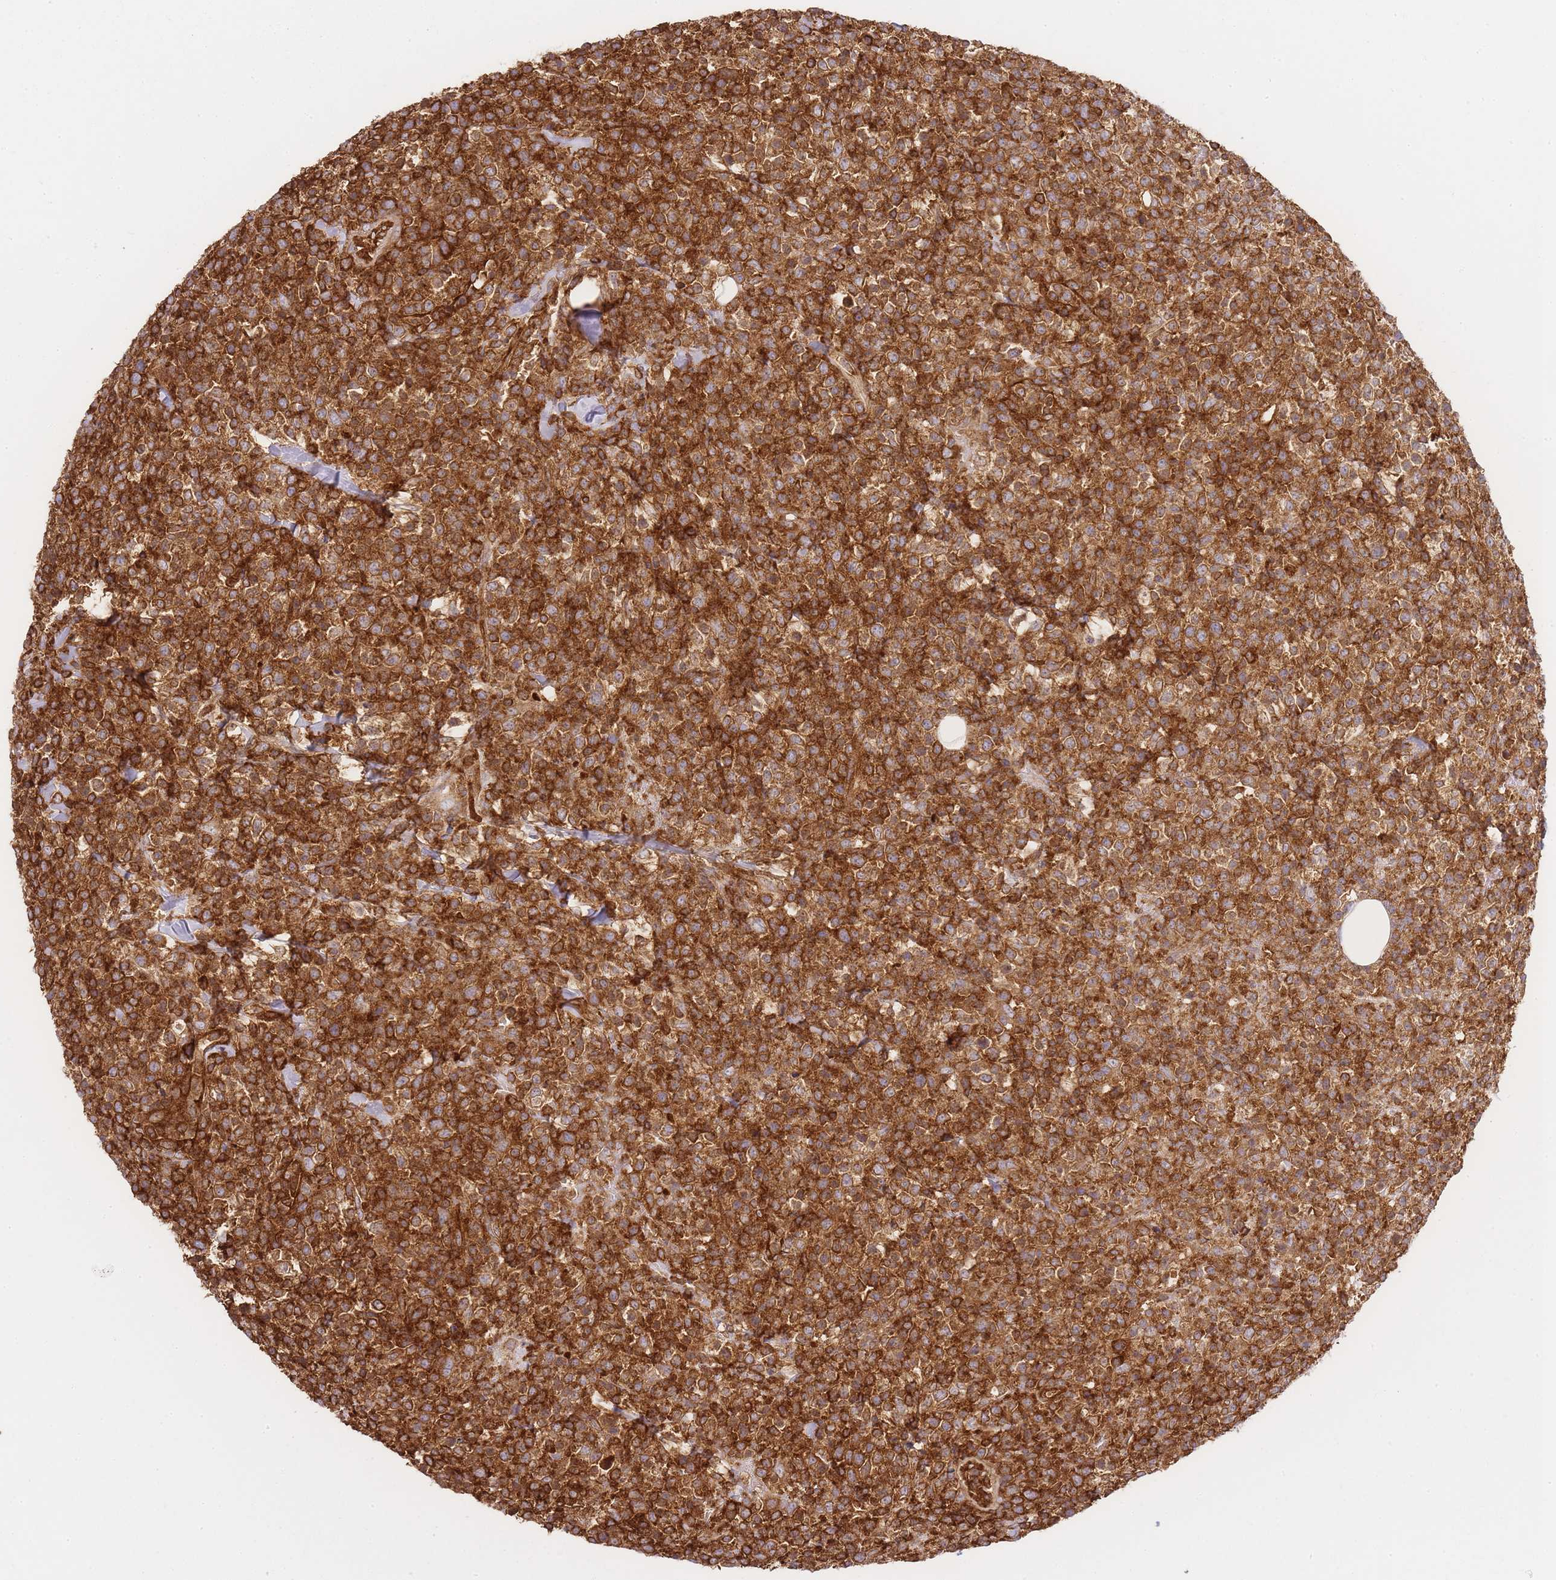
{"staining": {"intensity": "strong", "quantity": ">75%", "location": "cytoplasmic/membranous"}, "tissue": "lymphoma", "cell_type": "Tumor cells", "image_type": "cancer", "snomed": [{"axis": "morphology", "description": "Malignant lymphoma, non-Hodgkin's type, High grade"}, {"axis": "topography", "description": "Colon"}], "caption": "A histopathology image showing strong cytoplasmic/membranous expression in about >75% of tumor cells in lymphoma, as visualized by brown immunohistochemical staining.", "gene": "MSN", "patient": {"sex": "female", "age": 53}}